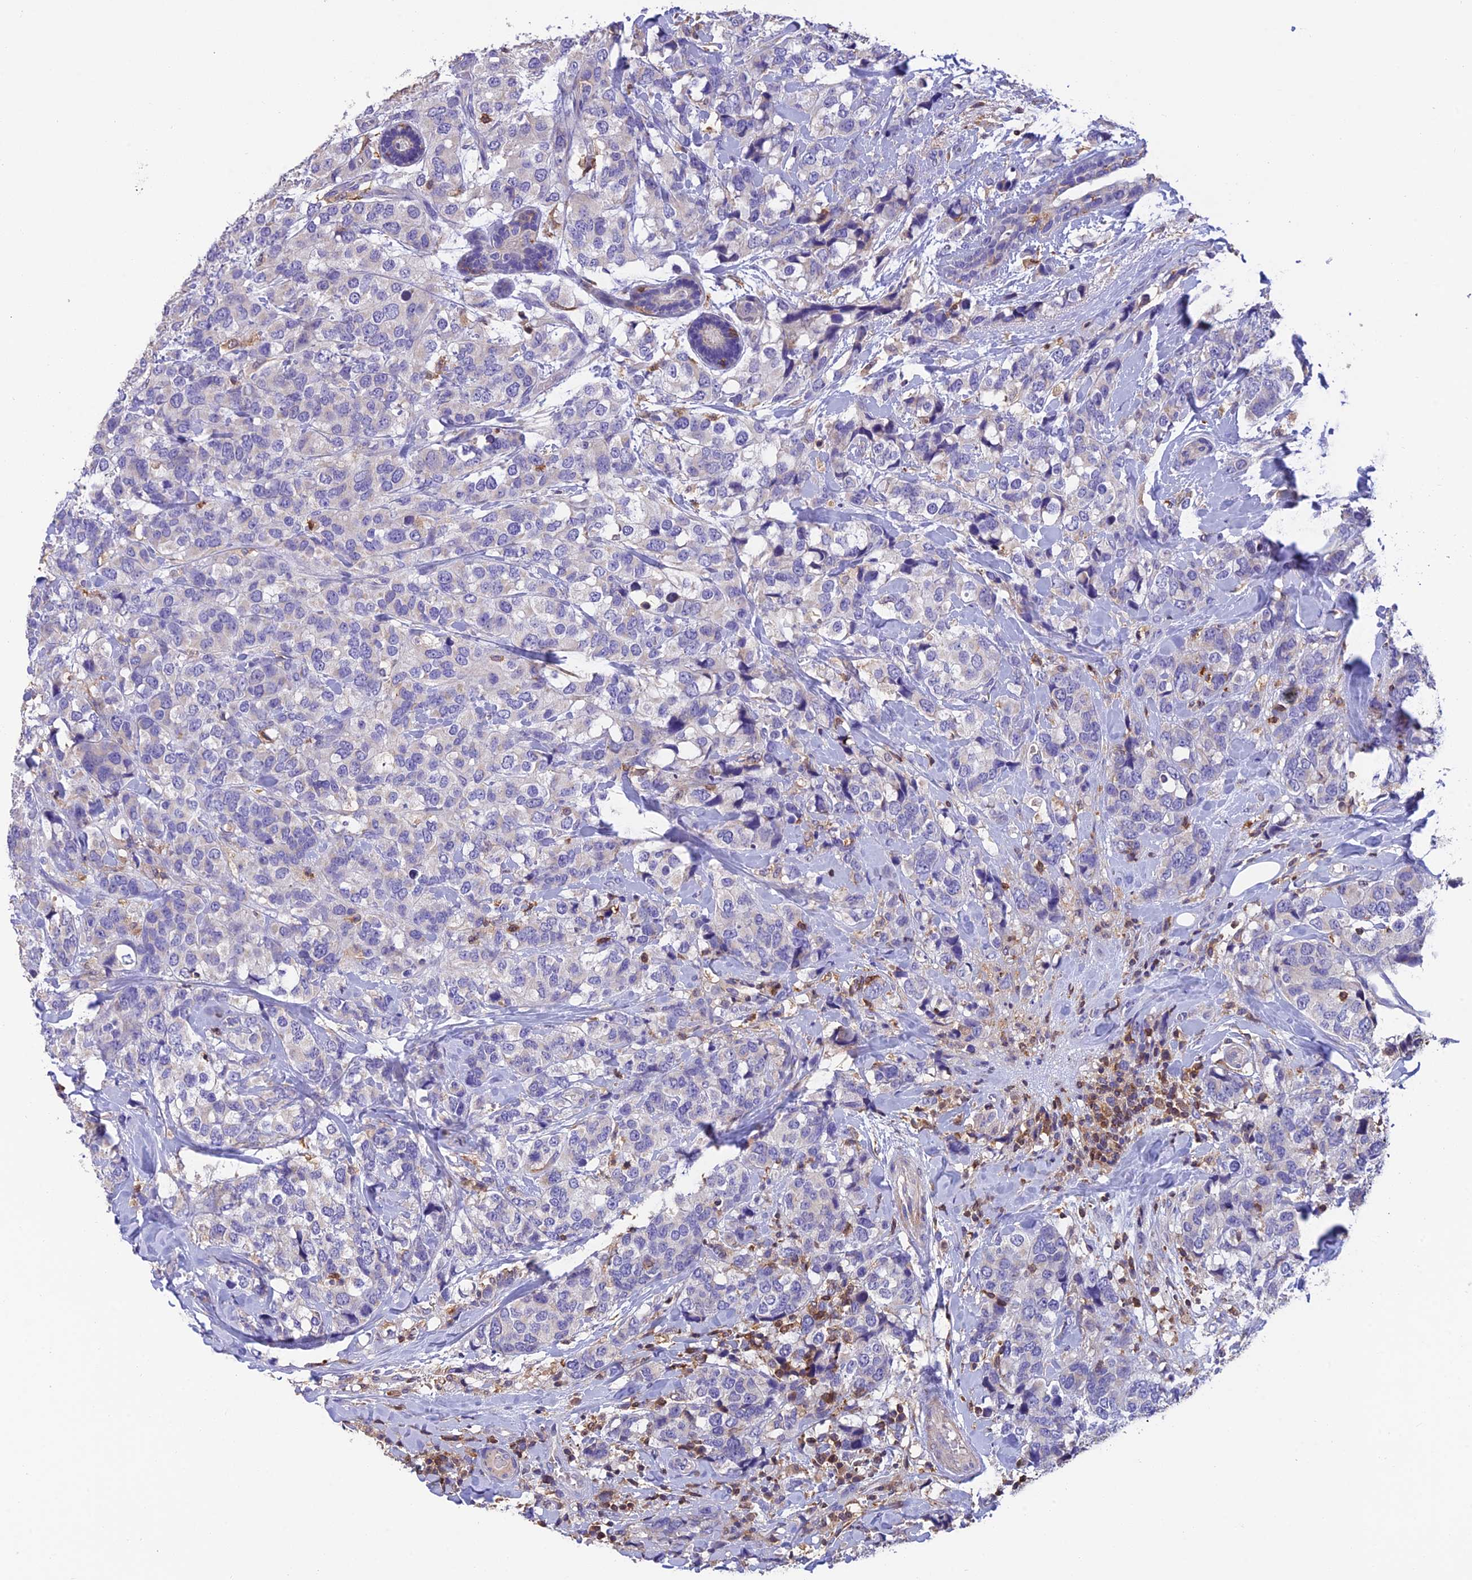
{"staining": {"intensity": "negative", "quantity": "none", "location": "none"}, "tissue": "breast cancer", "cell_type": "Tumor cells", "image_type": "cancer", "snomed": [{"axis": "morphology", "description": "Lobular carcinoma"}, {"axis": "topography", "description": "Breast"}], "caption": "This is a micrograph of IHC staining of lobular carcinoma (breast), which shows no expression in tumor cells.", "gene": "LPXN", "patient": {"sex": "female", "age": 59}}